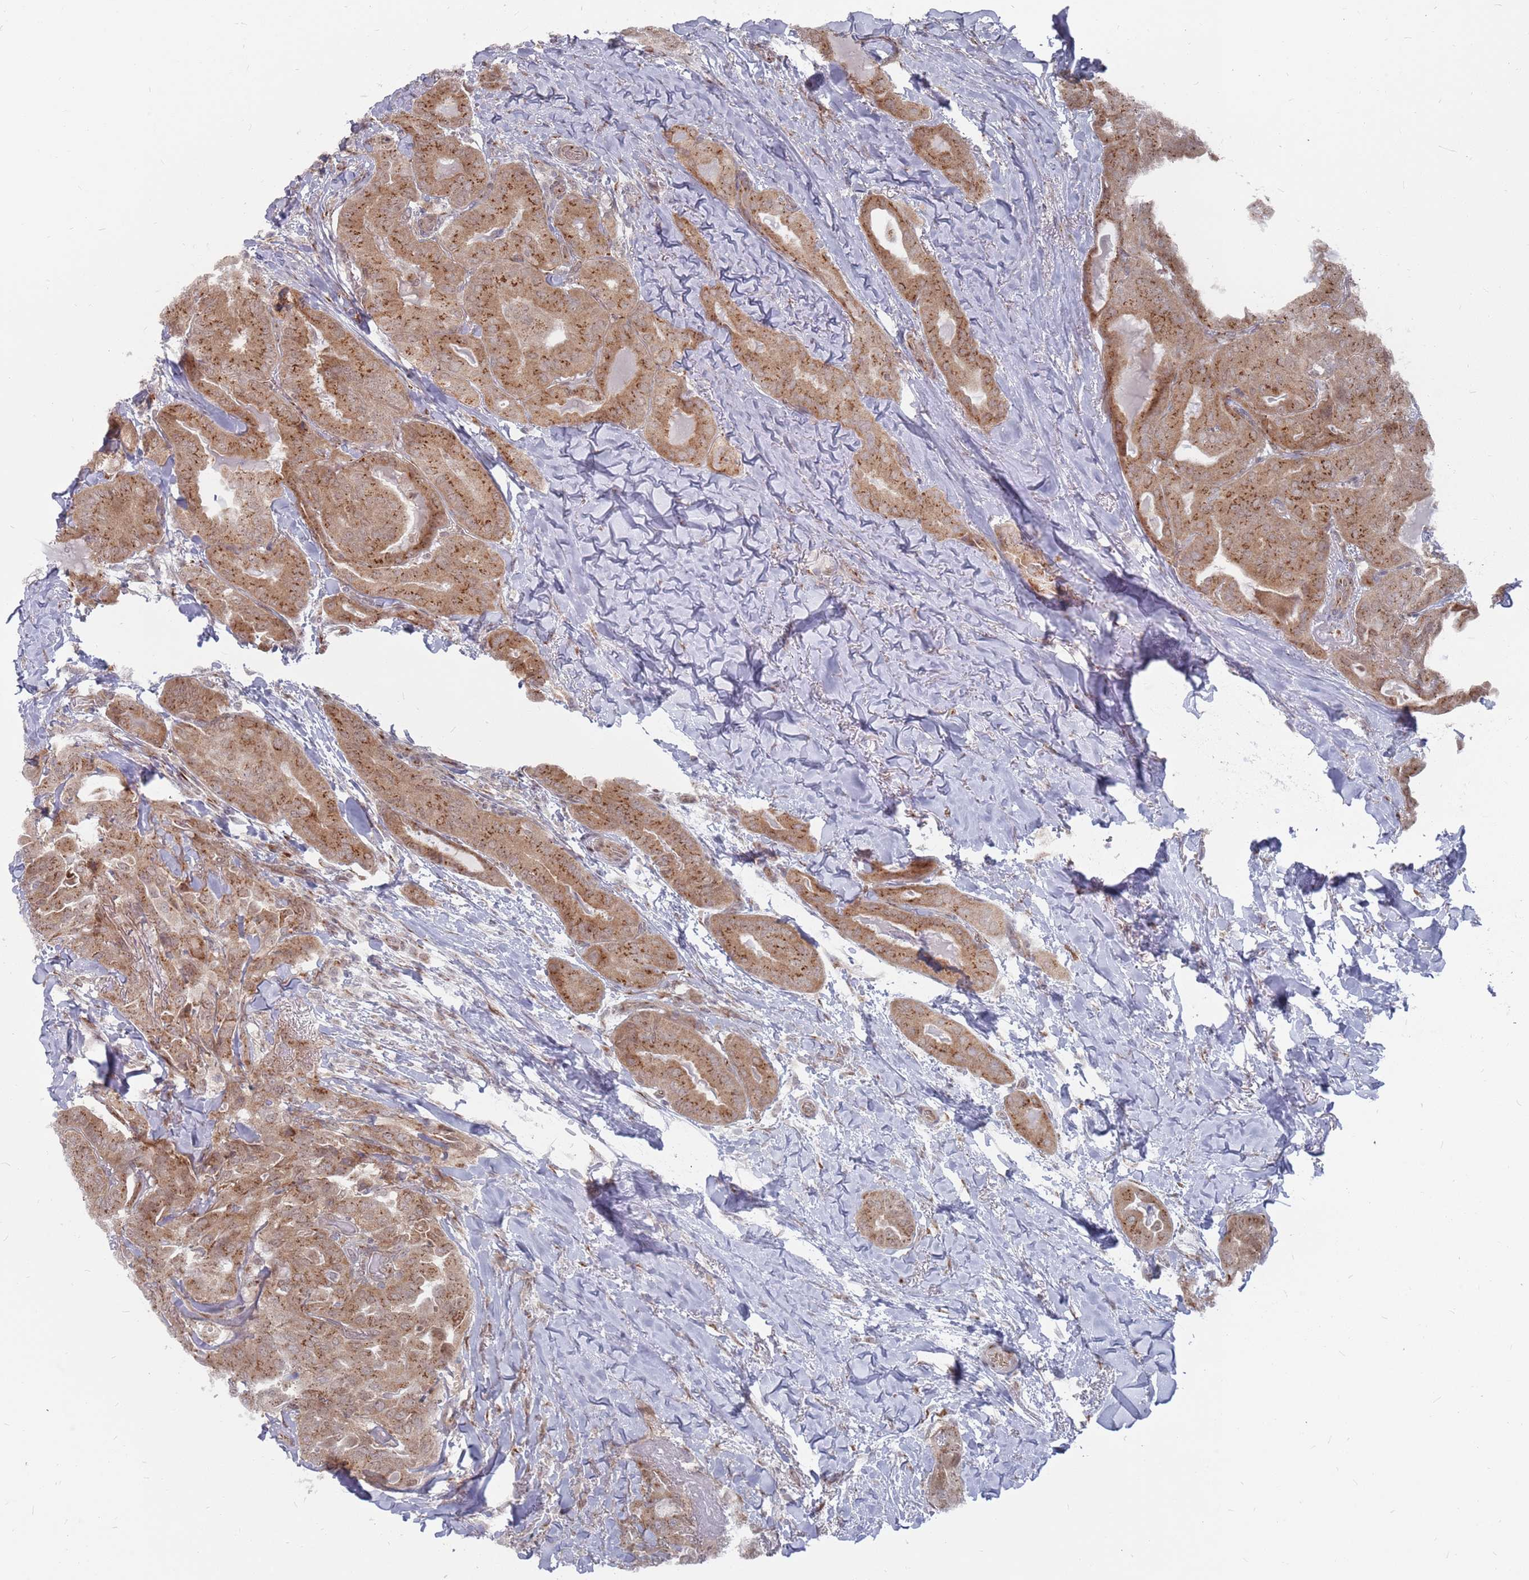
{"staining": {"intensity": "strong", "quantity": ">75%", "location": "cytoplasmic/membranous"}, "tissue": "thyroid cancer", "cell_type": "Tumor cells", "image_type": "cancer", "snomed": [{"axis": "morphology", "description": "Papillary adenocarcinoma, NOS"}, {"axis": "topography", "description": "Thyroid gland"}], "caption": "DAB (3,3'-diaminobenzidine) immunohistochemical staining of thyroid cancer shows strong cytoplasmic/membranous protein positivity in approximately >75% of tumor cells. (brown staining indicates protein expression, while blue staining denotes nuclei).", "gene": "FMO4", "patient": {"sex": "female", "age": 68}}